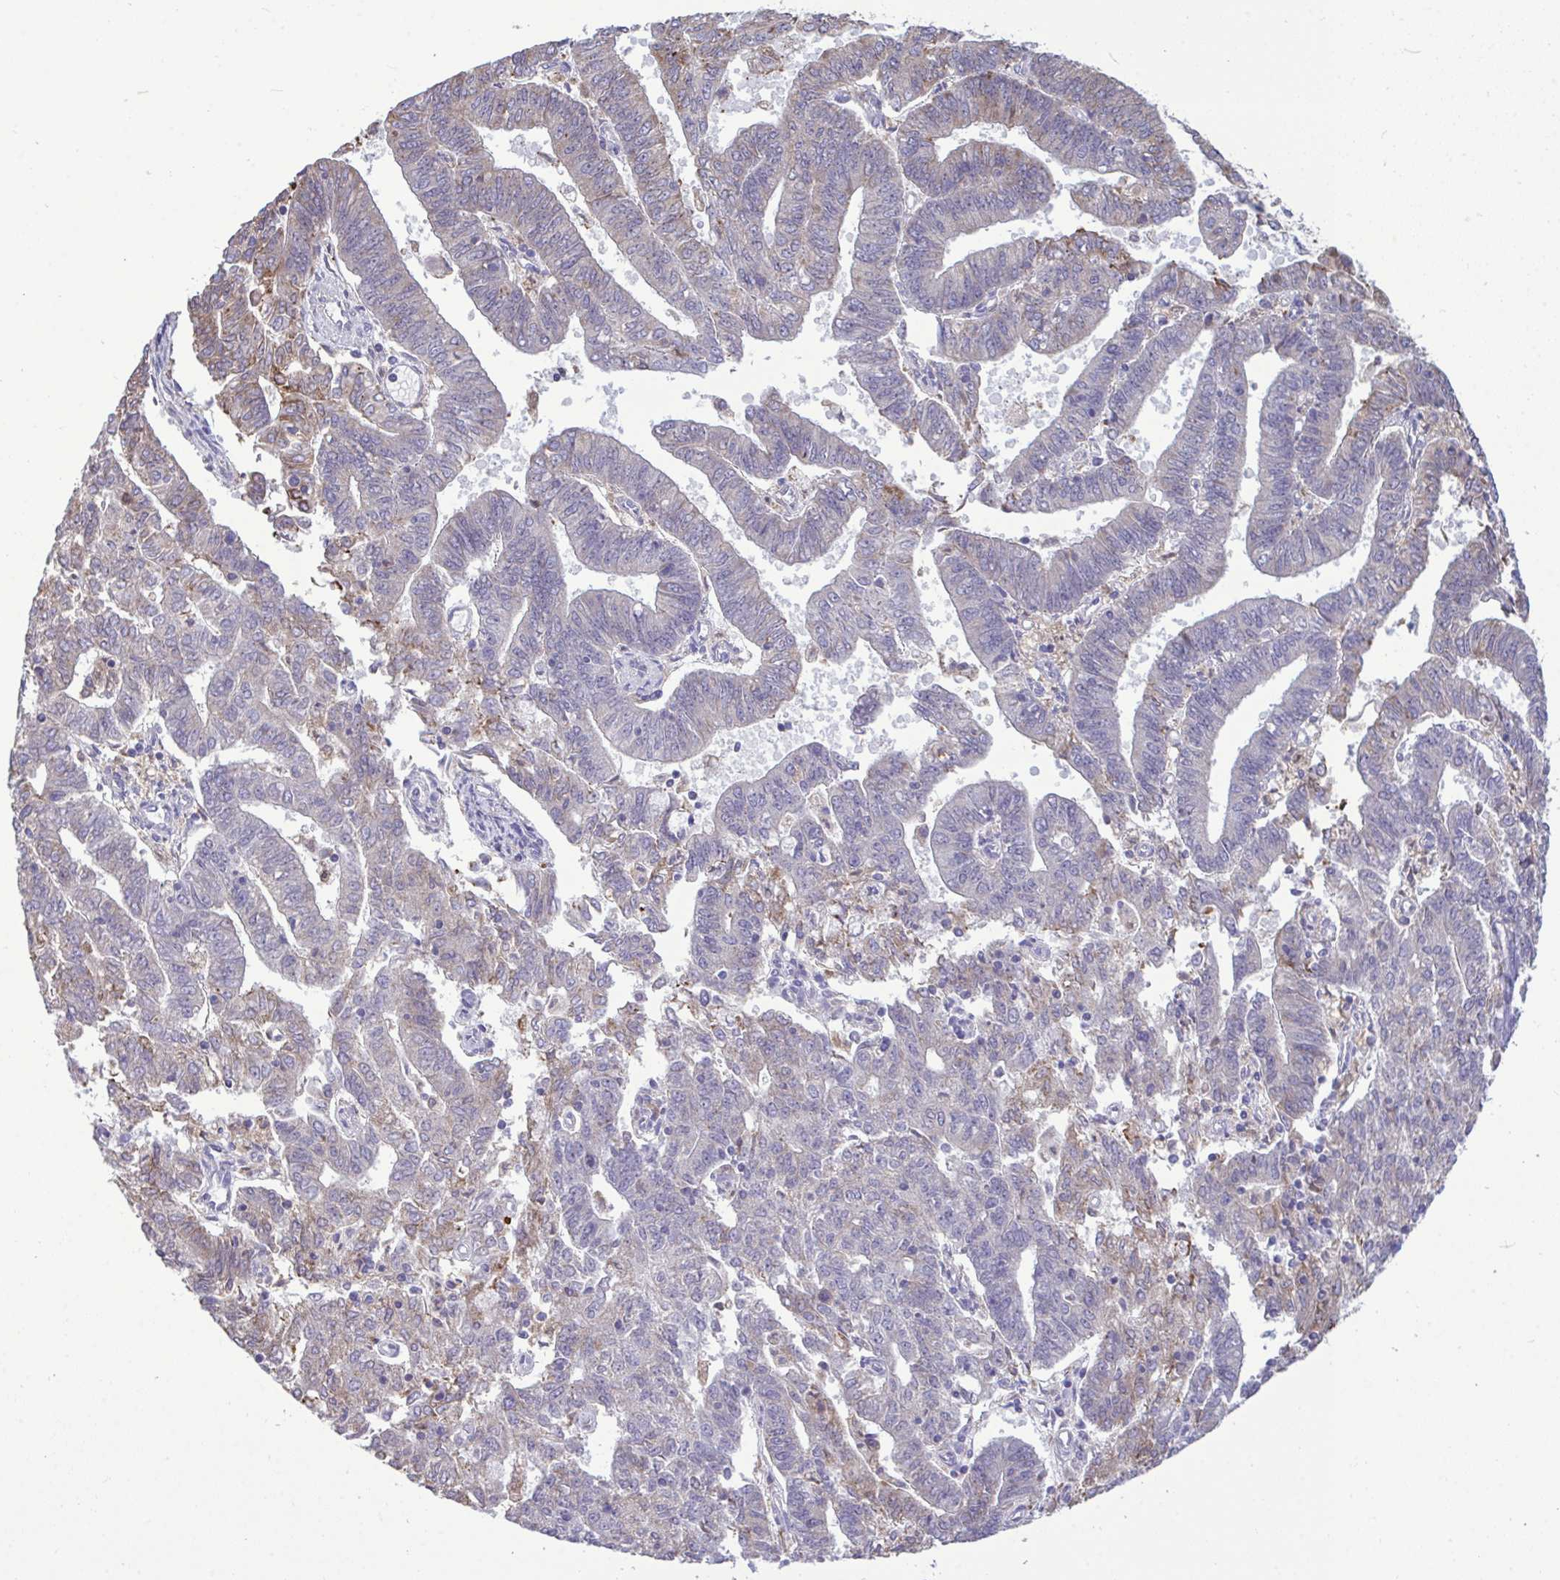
{"staining": {"intensity": "moderate", "quantity": "<25%", "location": "cytoplasmic/membranous"}, "tissue": "endometrial cancer", "cell_type": "Tumor cells", "image_type": "cancer", "snomed": [{"axis": "morphology", "description": "Adenocarcinoma, NOS"}, {"axis": "topography", "description": "Endometrium"}], "caption": "Human endometrial cancer (adenocarcinoma) stained with a brown dye shows moderate cytoplasmic/membranous positive positivity in approximately <25% of tumor cells.", "gene": "PIGK", "patient": {"sex": "female", "age": 82}}